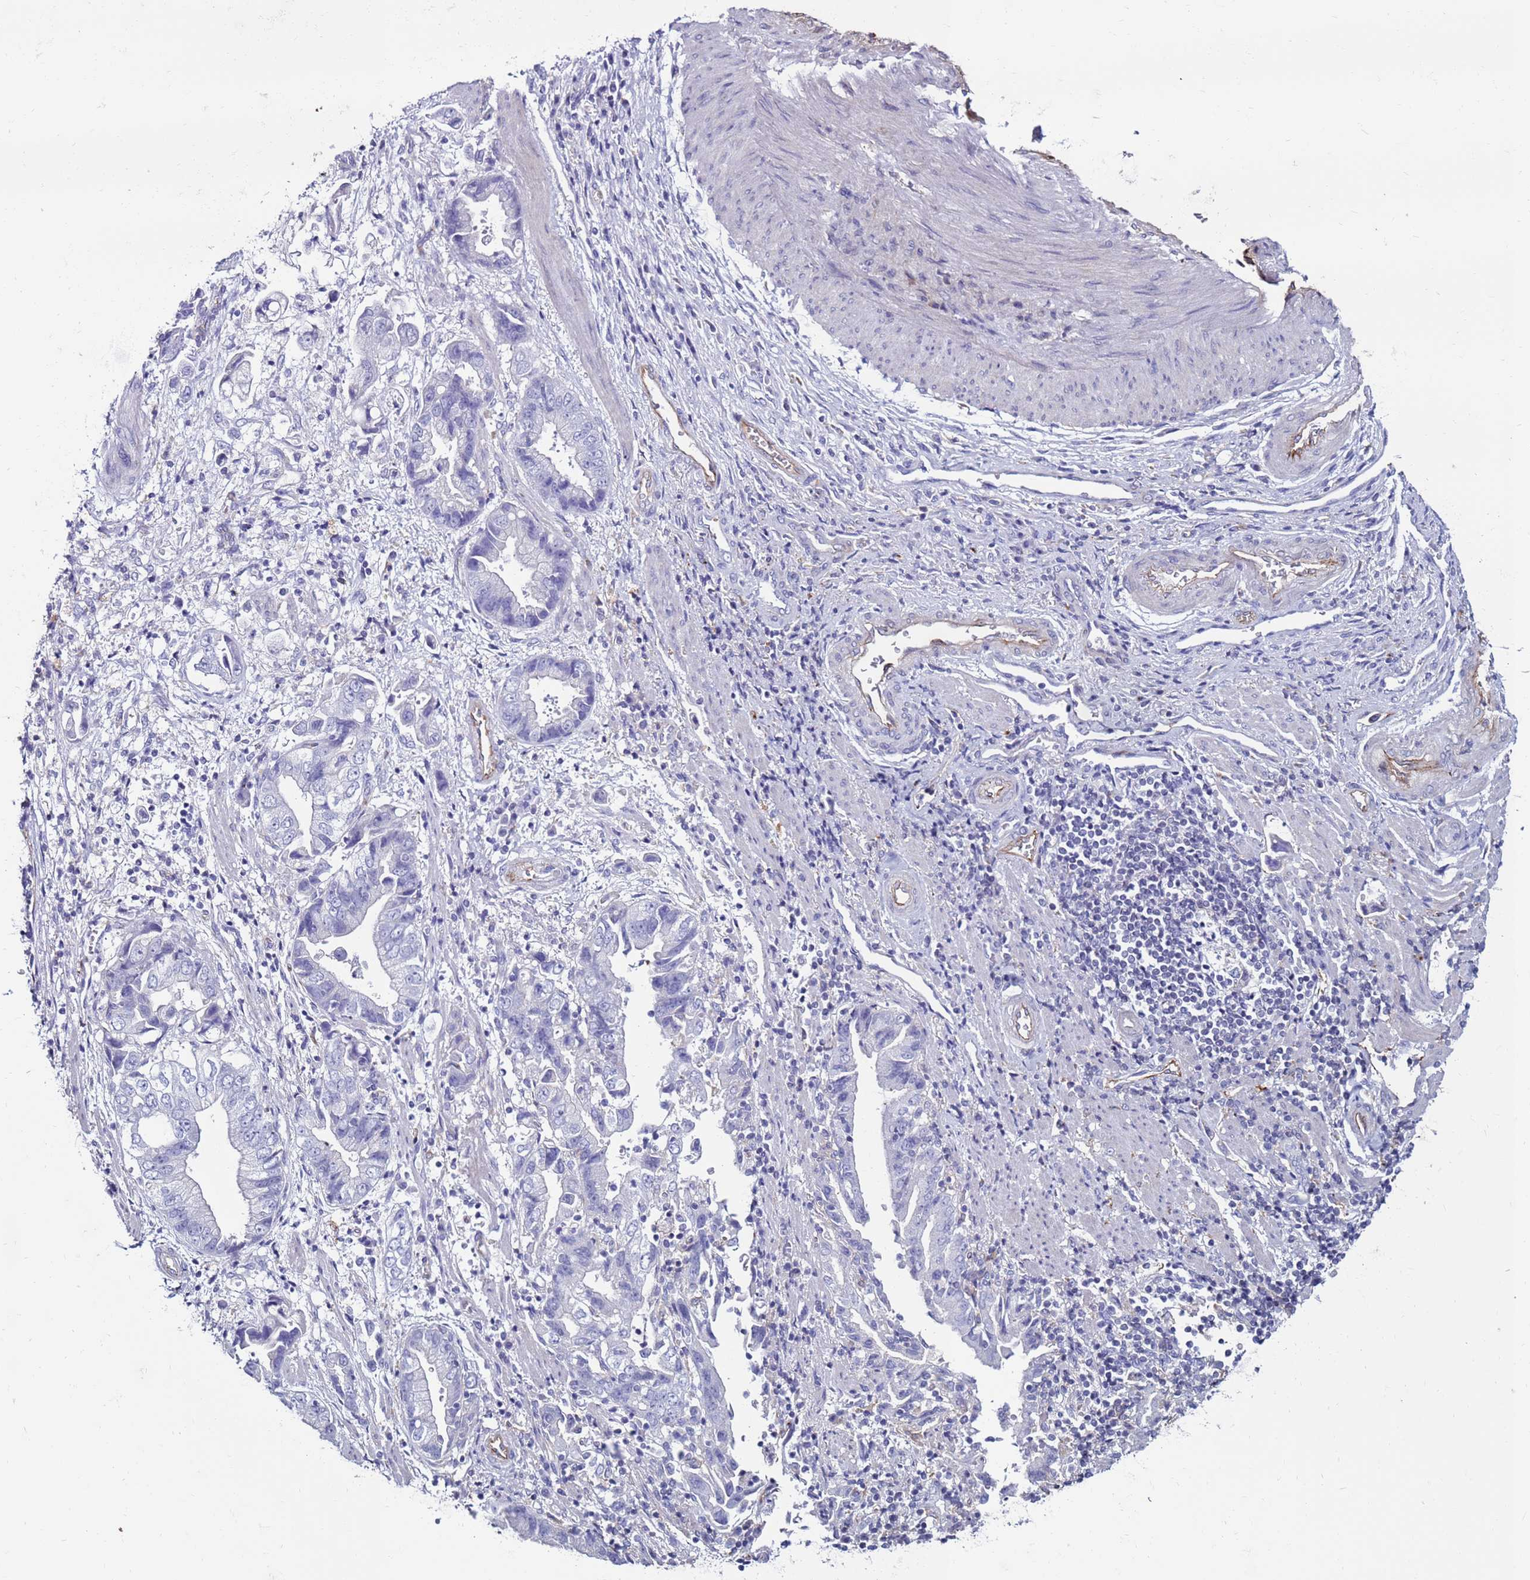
{"staining": {"intensity": "negative", "quantity": "none", "location": "none"}, "tissue": "stomach cancer", "cell_type": "Tumor cells", "image_type": "cancer", "snomed": [{"axis": "morphology", "description": "Adenocarcinoma, NOS"}, {"axis": "topography", "description": "Stomach"}], "caption": "Immunohistochemistry histopathology image of neoplastic tissue: human stomach cancer stained with DAB (3,3'-diaminobenzidine) reveals no significant protein expression in tumor cells.", "gene": "CLEC4M", "patient": {"sex": "male", "age": 62}}